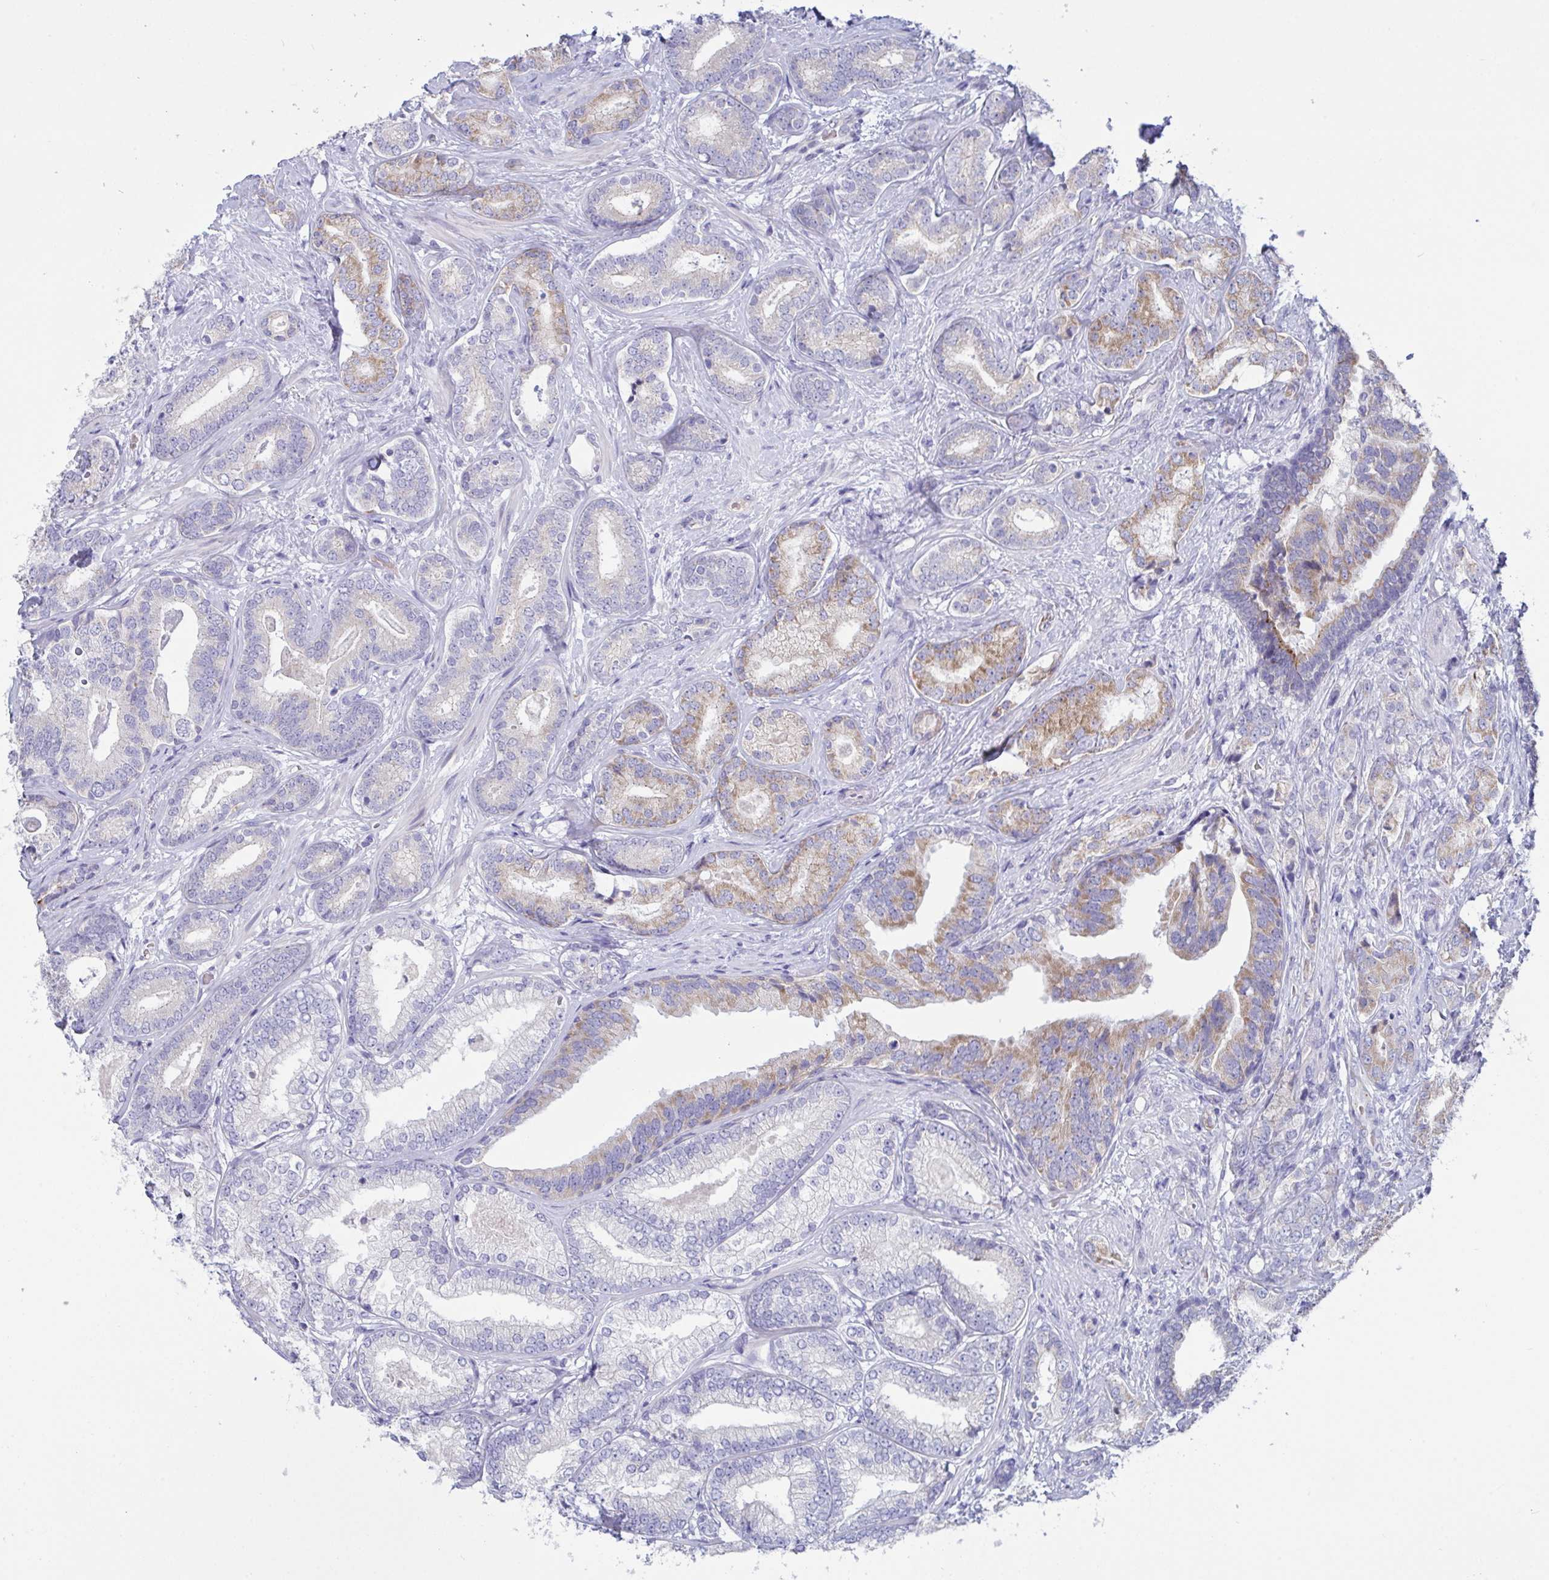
{"staining": {"intensity": "weak", "quantity": "<25%", "location": "cytoplasmic/membranous"}, "tissue": "prostate cancer", "cell_type": "Tumor cells", "image_type": "cancer", "snomed": [{"axis": "morphology", "description": "Adenocarcinoma, High grade"}, {"axis": "topography", "description": "Prostate"}], "caption": "Tumor cells show no significant staining in prostate adenocarcinoma (high-grade).", "gene": "TAS2R38", "patient": {"sex": "male", "age": 62}}